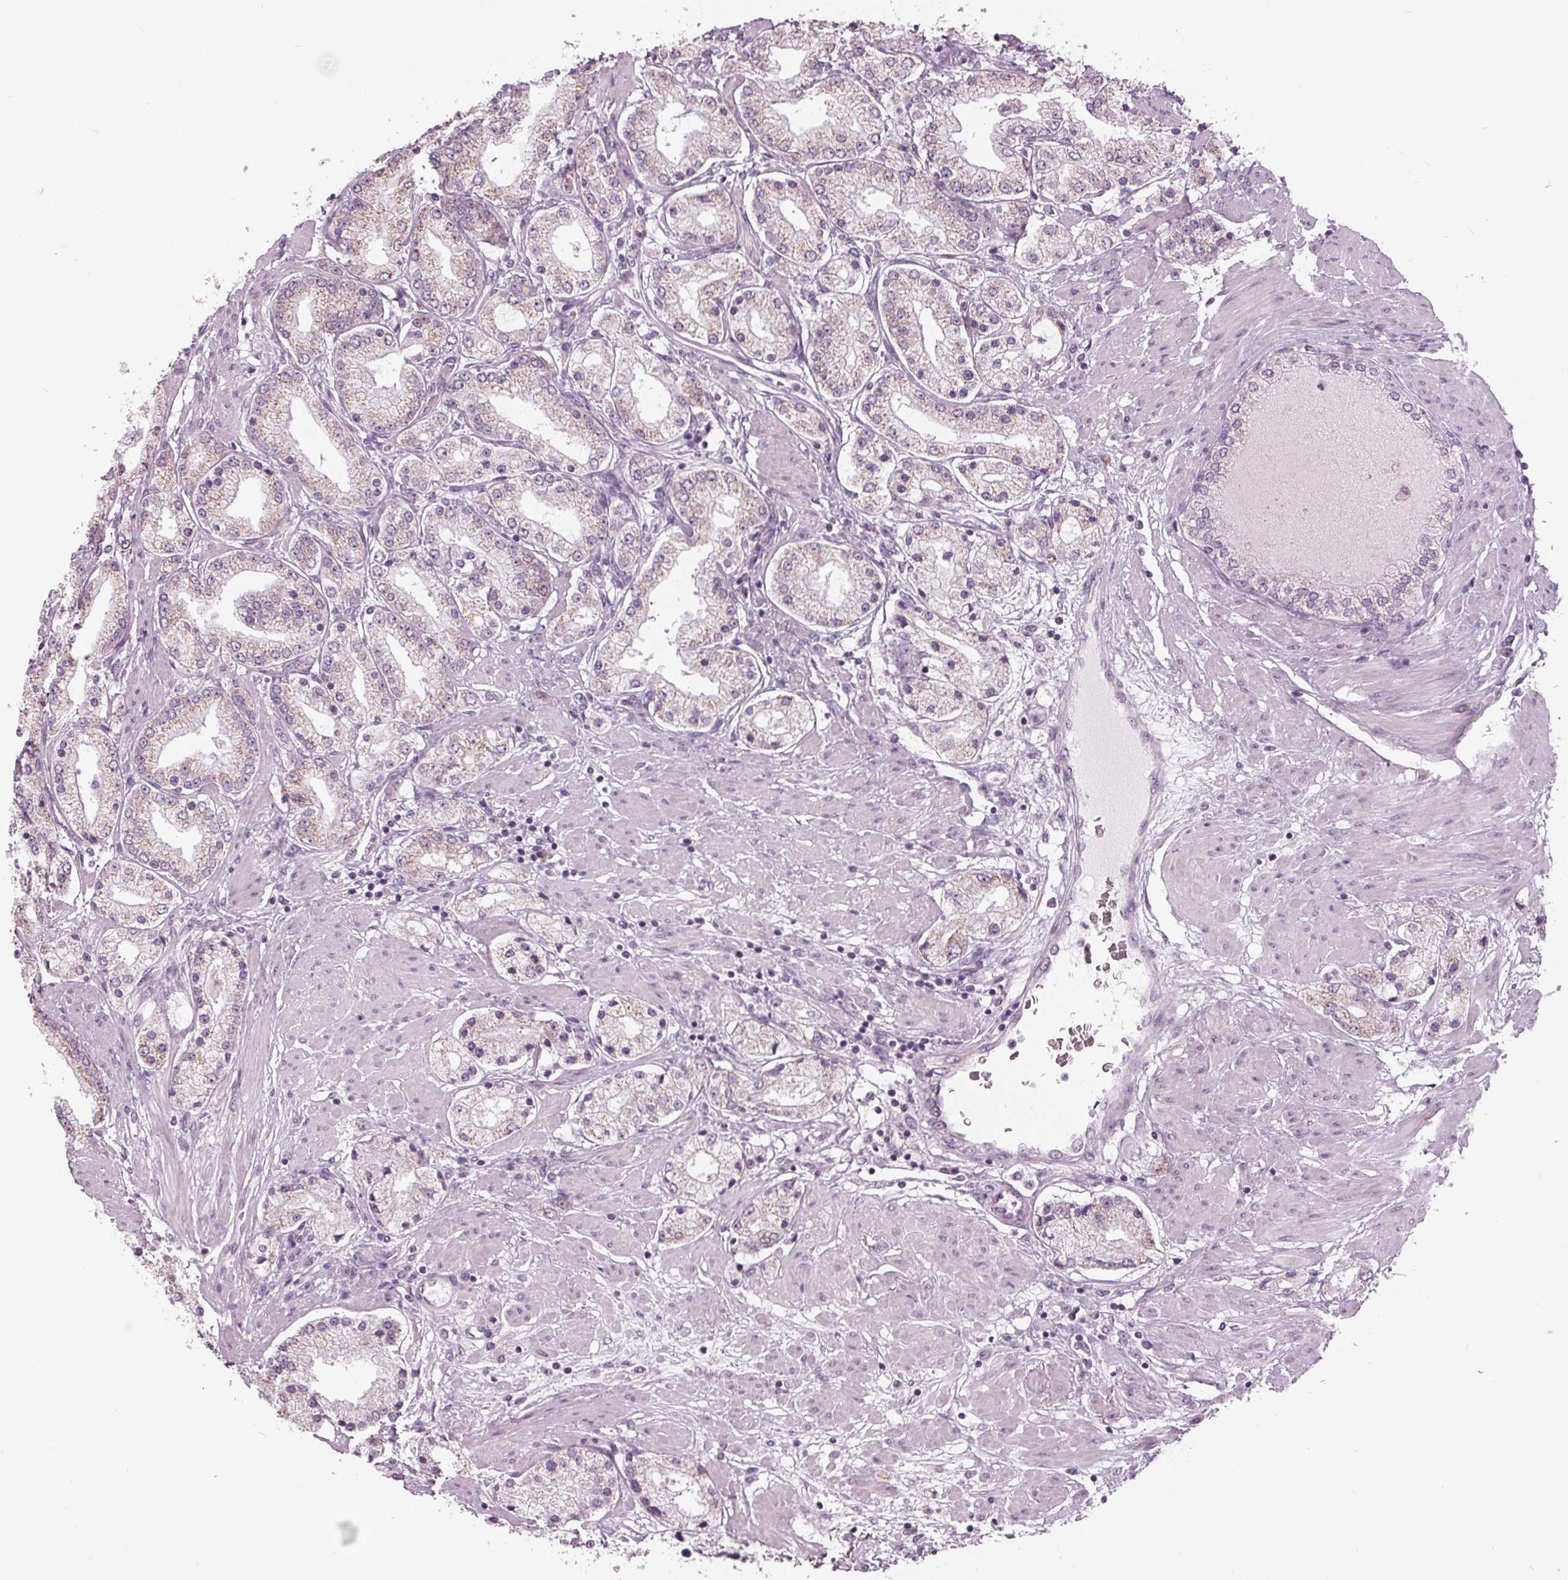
{"staining": {"intensity": "weak", "quantity": "25%-75%", "location": "cytoplasmic/membranous"}, "tissue": "prostate cancer", "cell_type": "Tumor cells", "image_type": "cancer", "snomed": [{"axis": "morphology", "description": "Adenocarcinoma, High grade"}, {"axis": "topography", "description": "Prostate"}], "caption": "The image shows immunohistochemical staining of prostate cancer (adenocarcinoma (high-grade)). There is weak cytoplasmic/membranous staining is appreciated in approximately 25%-75% of tumor cells.", "gene": "SAMD4A", "patient": {"sex": "male", "age": 67}}